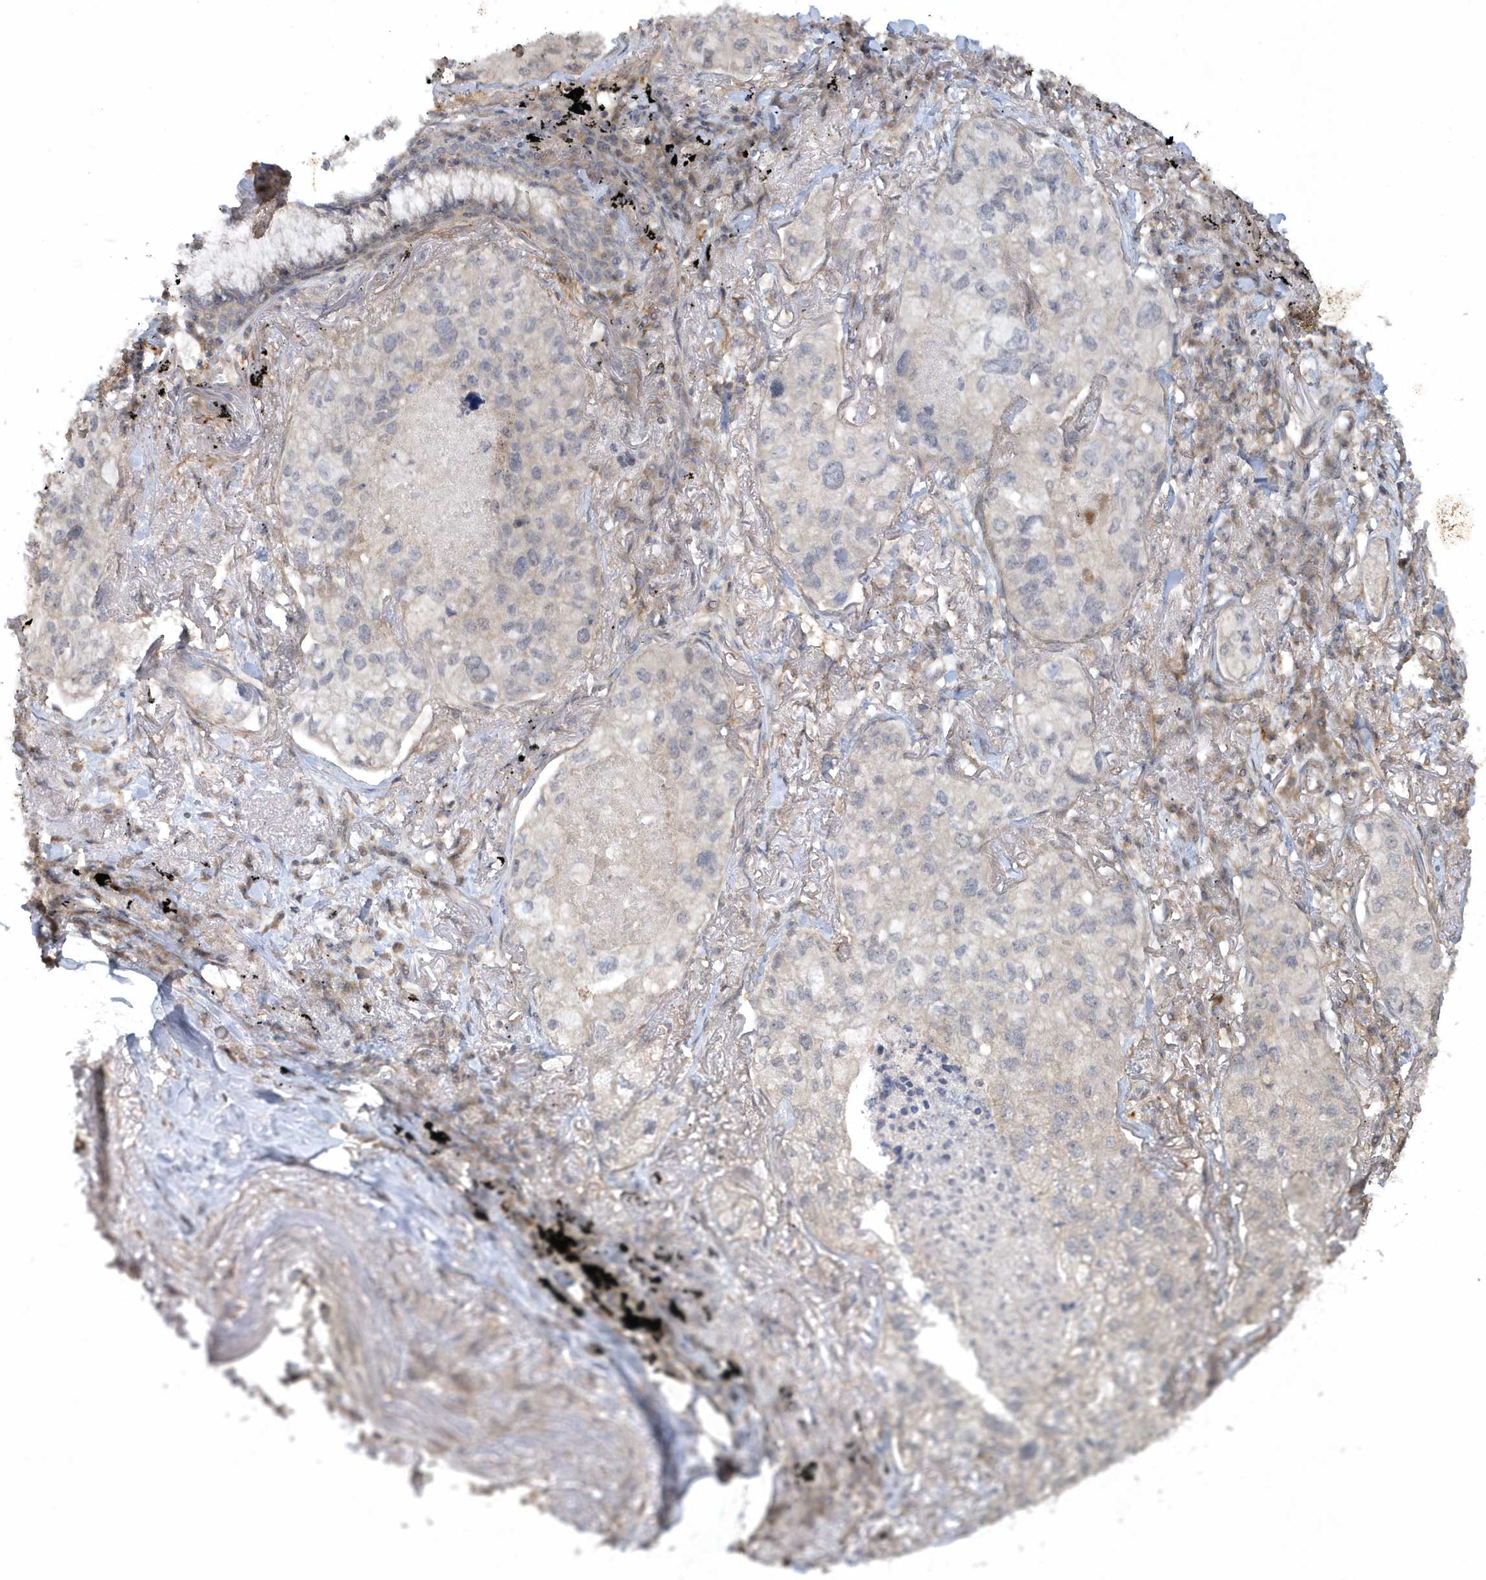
{"staining": {"intensity": "negative", "quantity": "none", "location": "none"}, "tissue": "lung cancer", "cell_type": "Tumor cells", "image_type": "cancer", "snomed": [{"axis": "morphology", "description": "Adenocarcinoma, NOS"}, {"axis": "topography", "description": "Lung"}], "caption": "There is no significant expression in tumor cells of lung adenocarcinoma.", "gene": "THG1L", "patient": {"sex": "male", "age": 65}}